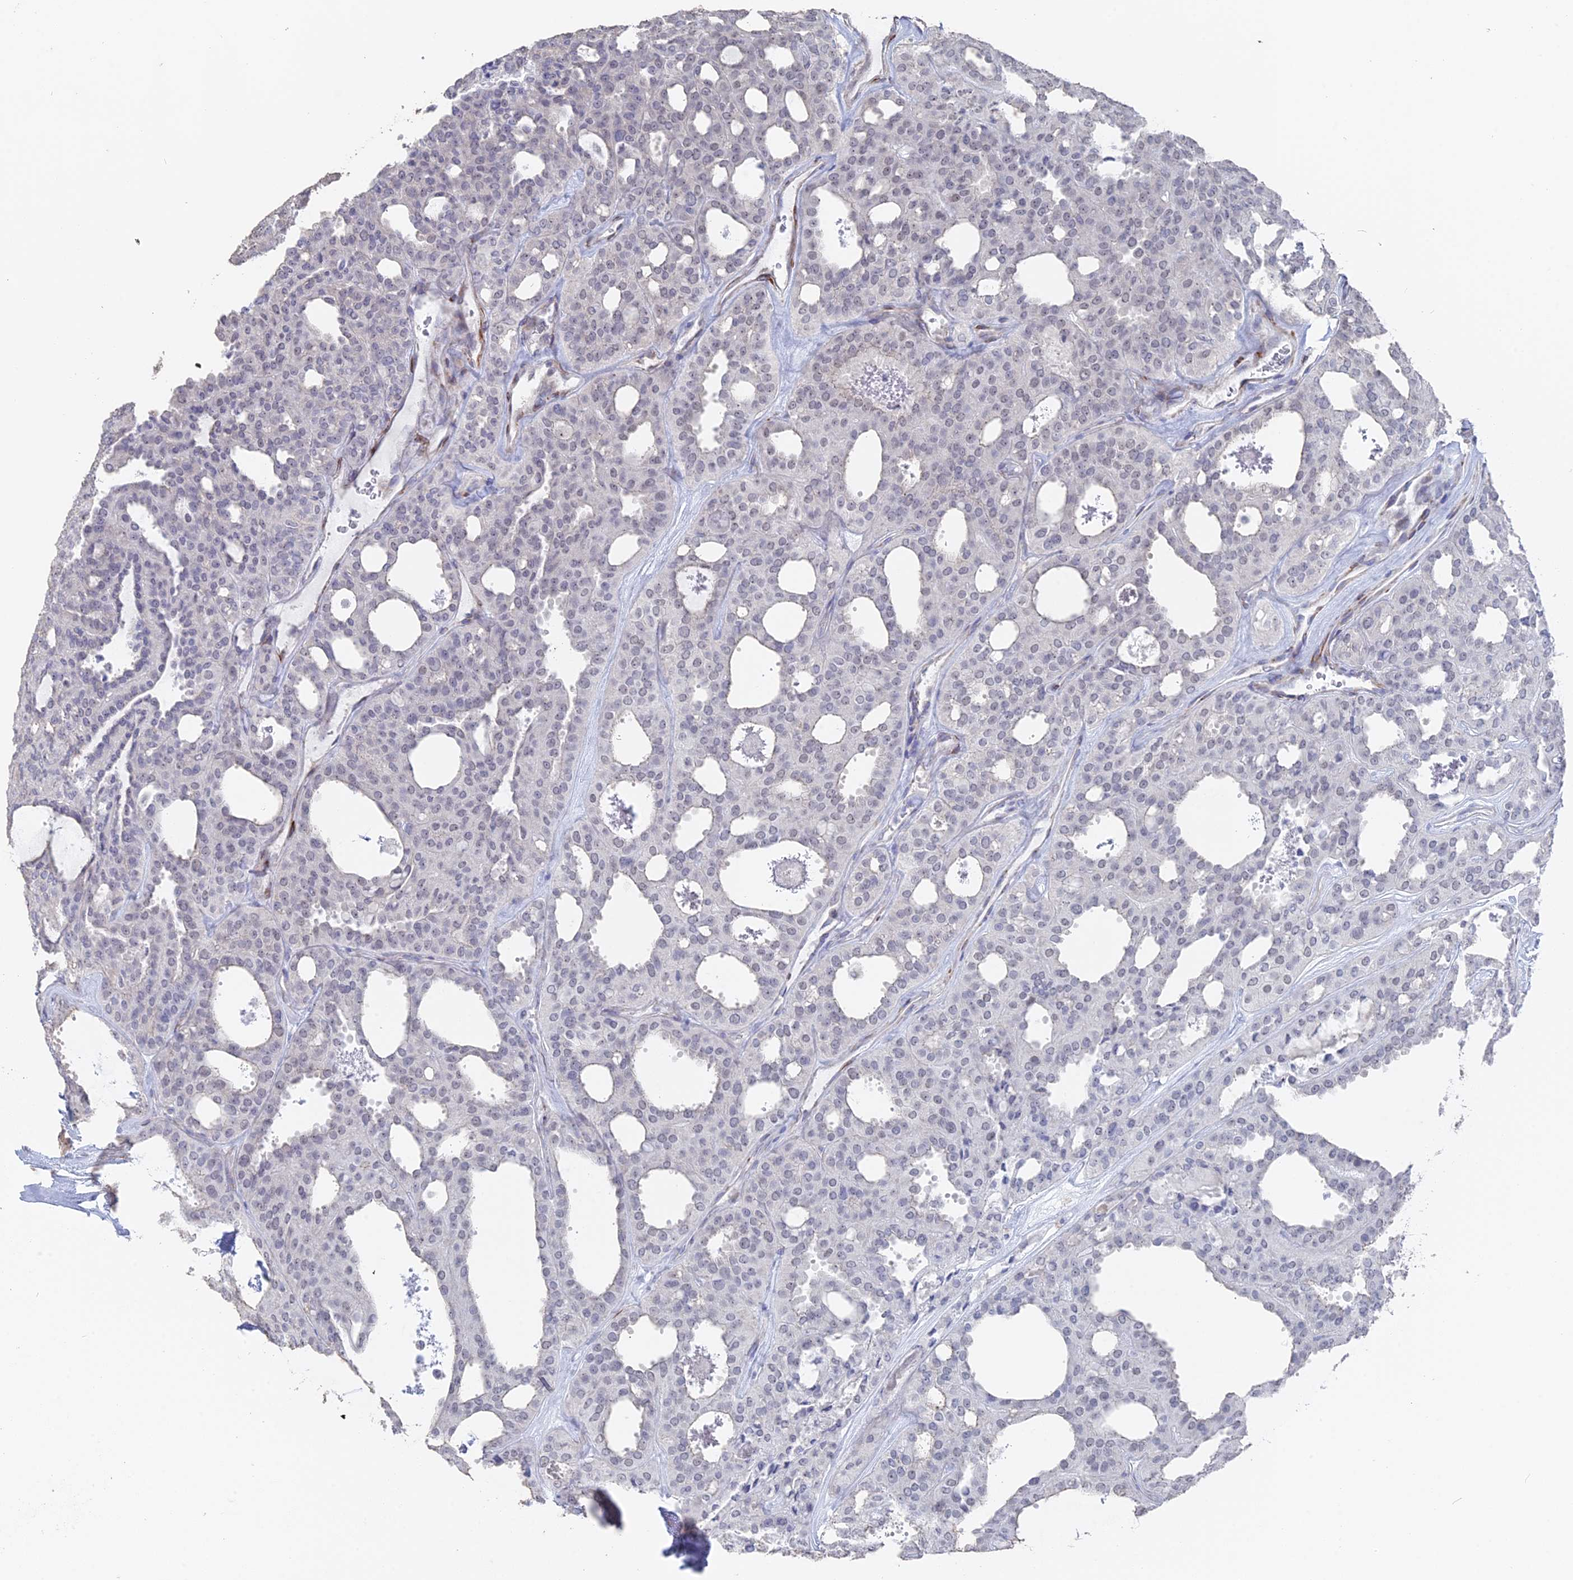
{"staining": {"intensity": "negative", "quantity": "none", "location": "none"}, "tissue": "thyroid cancer", "cell_type": "Tumor cells", "image_type": "cancer", "snomed": [{"axis": "morphology", "description": "Follicular adenoma carcinoma, NOS"}, {"axis": "topography", "description": "Thyroid gland"}], "caption": "Histopathology image shows no protein staining in tumor cells of follicular adenoma carcinoma (thyroid) tissue. (DAB immunohistochemistry (IHC), high magnification).", "gene": "SEMG2", "patient": {"sex": "male", "age": 75}}